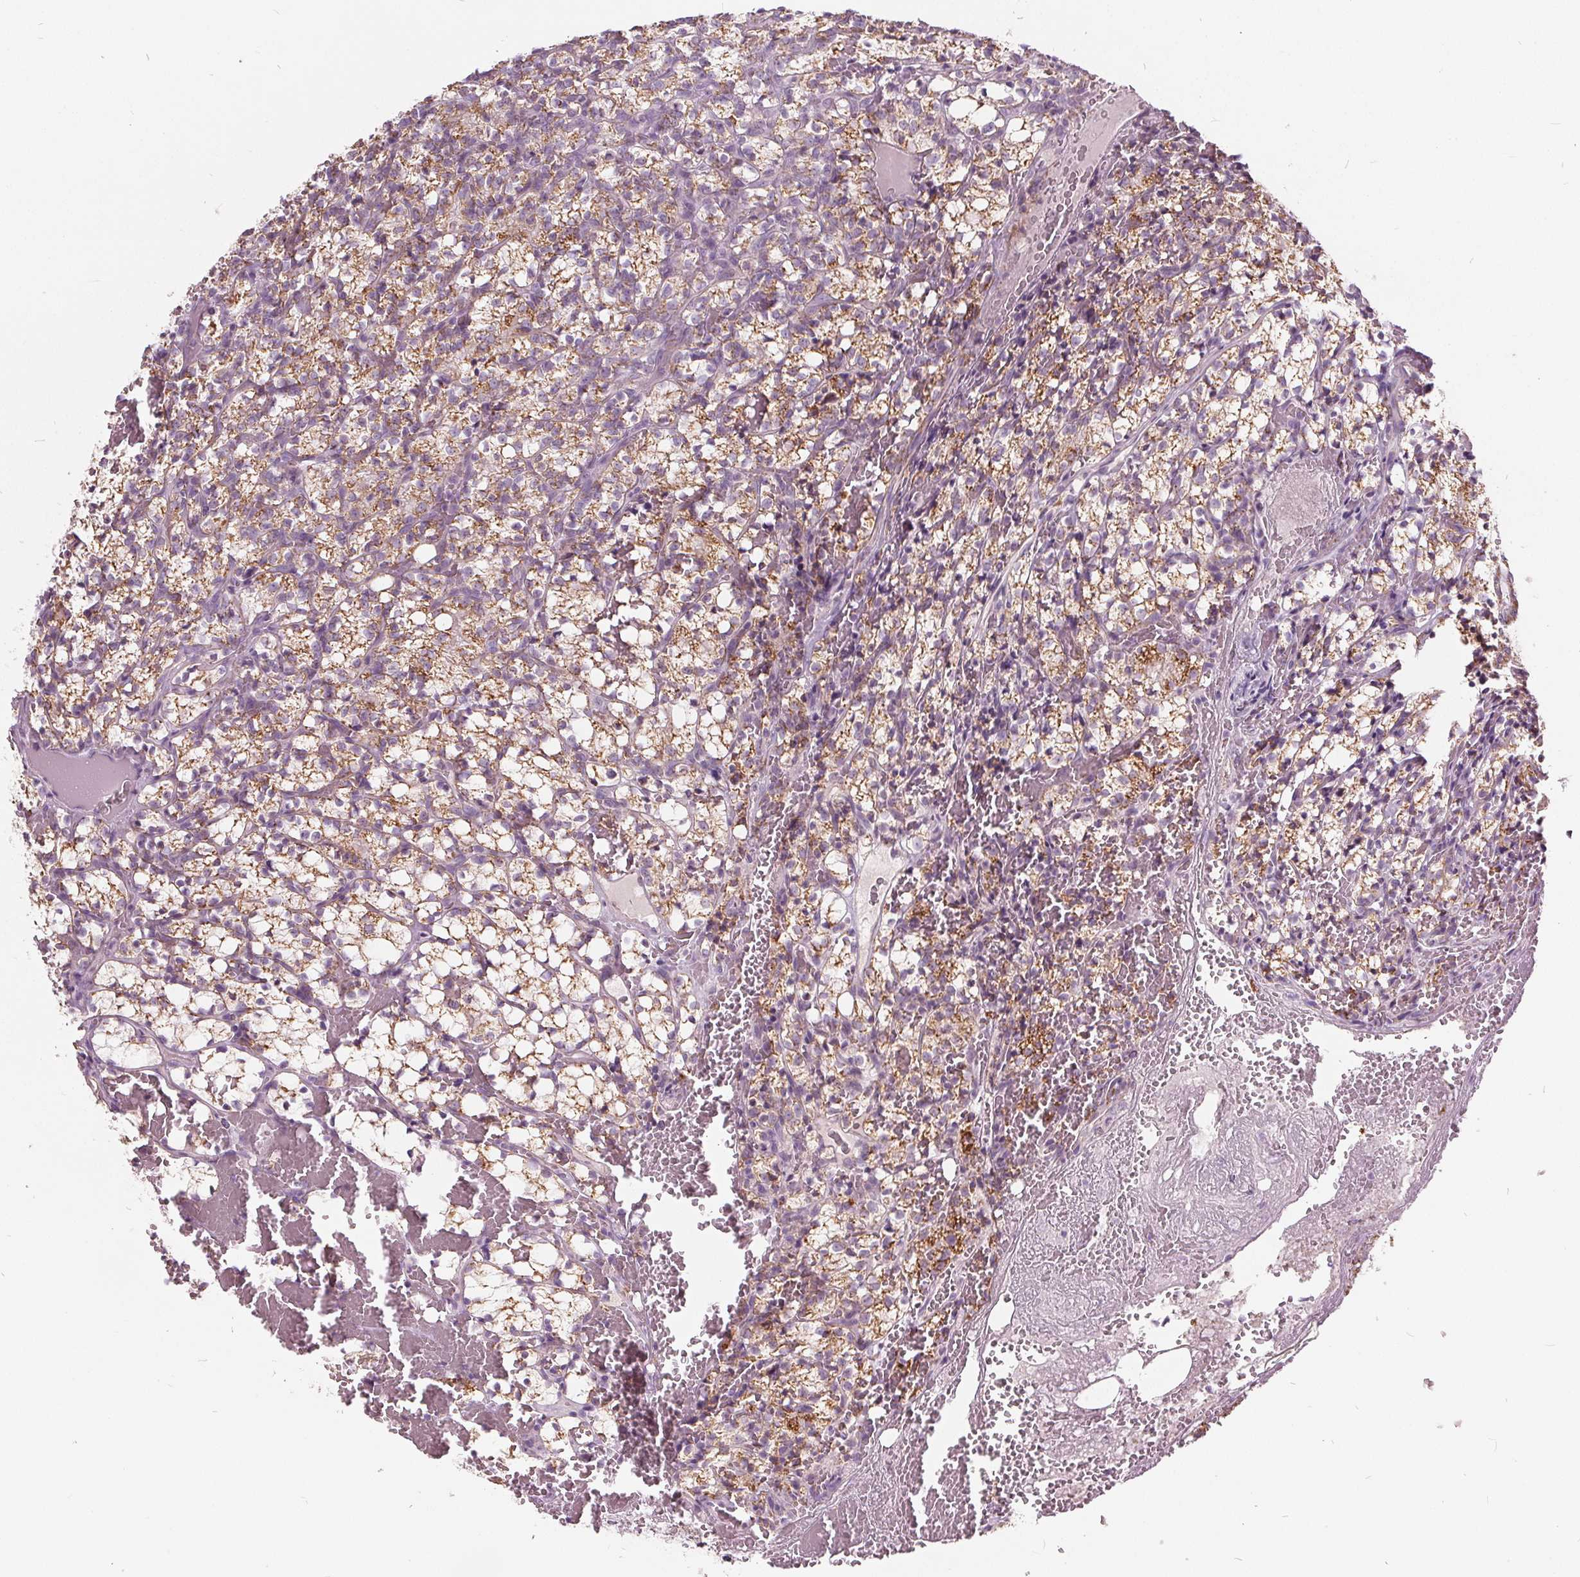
{"staining": {"intensity": "moderate", "quantity": ">75%", "location": "cytoplasmic/membranous"}, "tissue": "renal cancer", "cell_type": "Tumor cells", "image_type": "cancer", "snomed": [{"axis": "morphology", "description": "Adenocarcinoma, NOS"}, {"axis": "topography", "description": "Kidney"}], "caption": "High-power microscopy captured an immunohistochemistry (IHC) micrograph of renal cancer, revealing moderate cytoplasmic/membranous expression in about >75% of tumor cells. Using DAB (brown) and hematoxylin (blue) stains, captured at high magnification using brightfield microscopy.", "gene": "ECI2", "patient": {"sex": "female", "age": 69}}